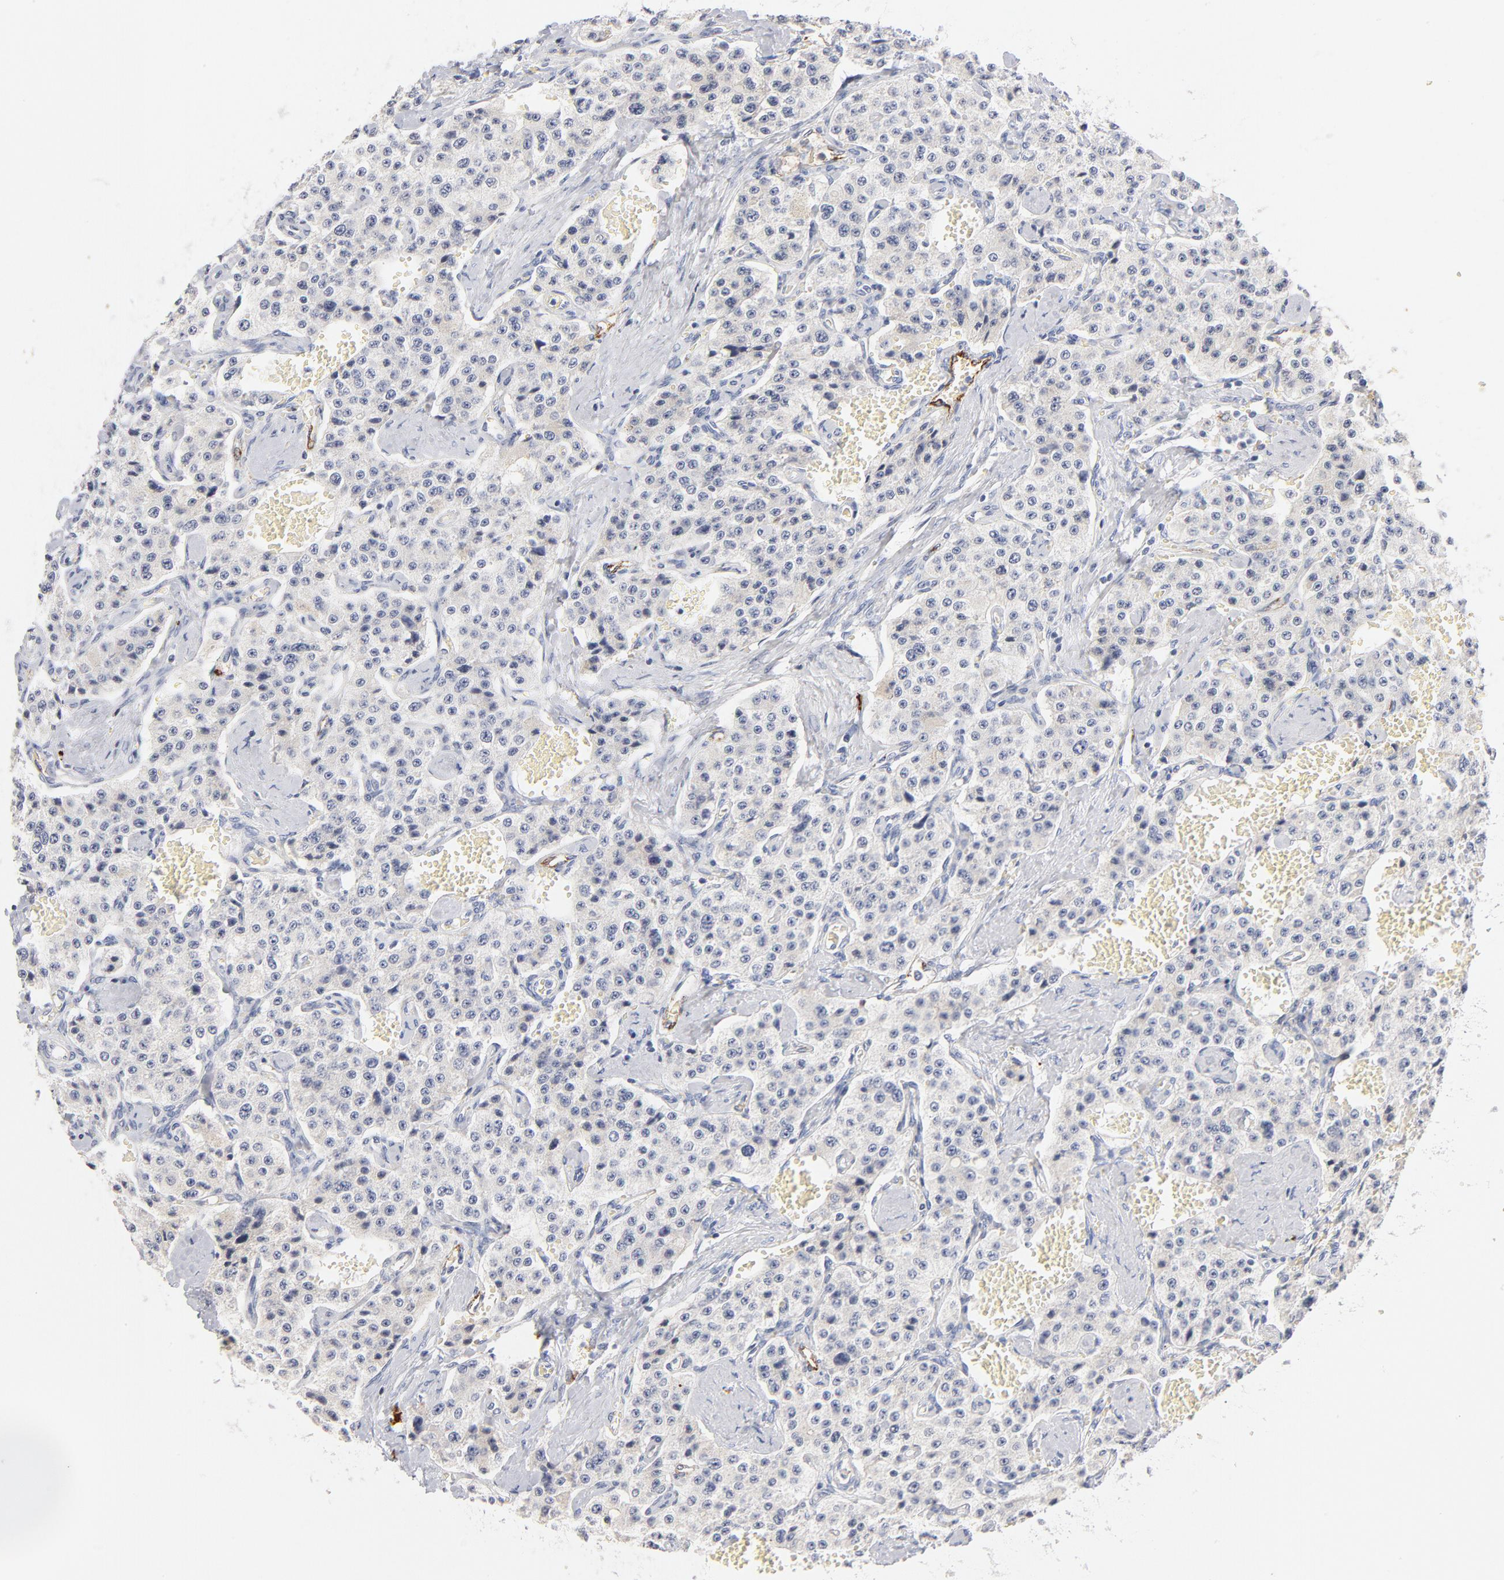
{"staining": {"intensity": "negative", "quantity": "none", "location": "none"}, "tissue": "carcinoid", "cell_type": "Tumor cells", "image_type": "cancer", "snomed": [{"axis": "morphology", "description": "Carcinoid, malignant, NOS"}, {"axis": "topography", "description": "Small intestine"}], "caption": "This is a micrograph of immunohistochemistry (IHC) staining of malignant carcinoid, which shows no positivity in tumor cells. (Stains: DAB (3,3'-diaminobenzidine) immunohistochemistry (IHC) with hematoxylin counter stain, Microscopy: brightfield microscopy at high magnification).", "gene": "PLAT", "patient": {"sex": "male", "age": 52}}